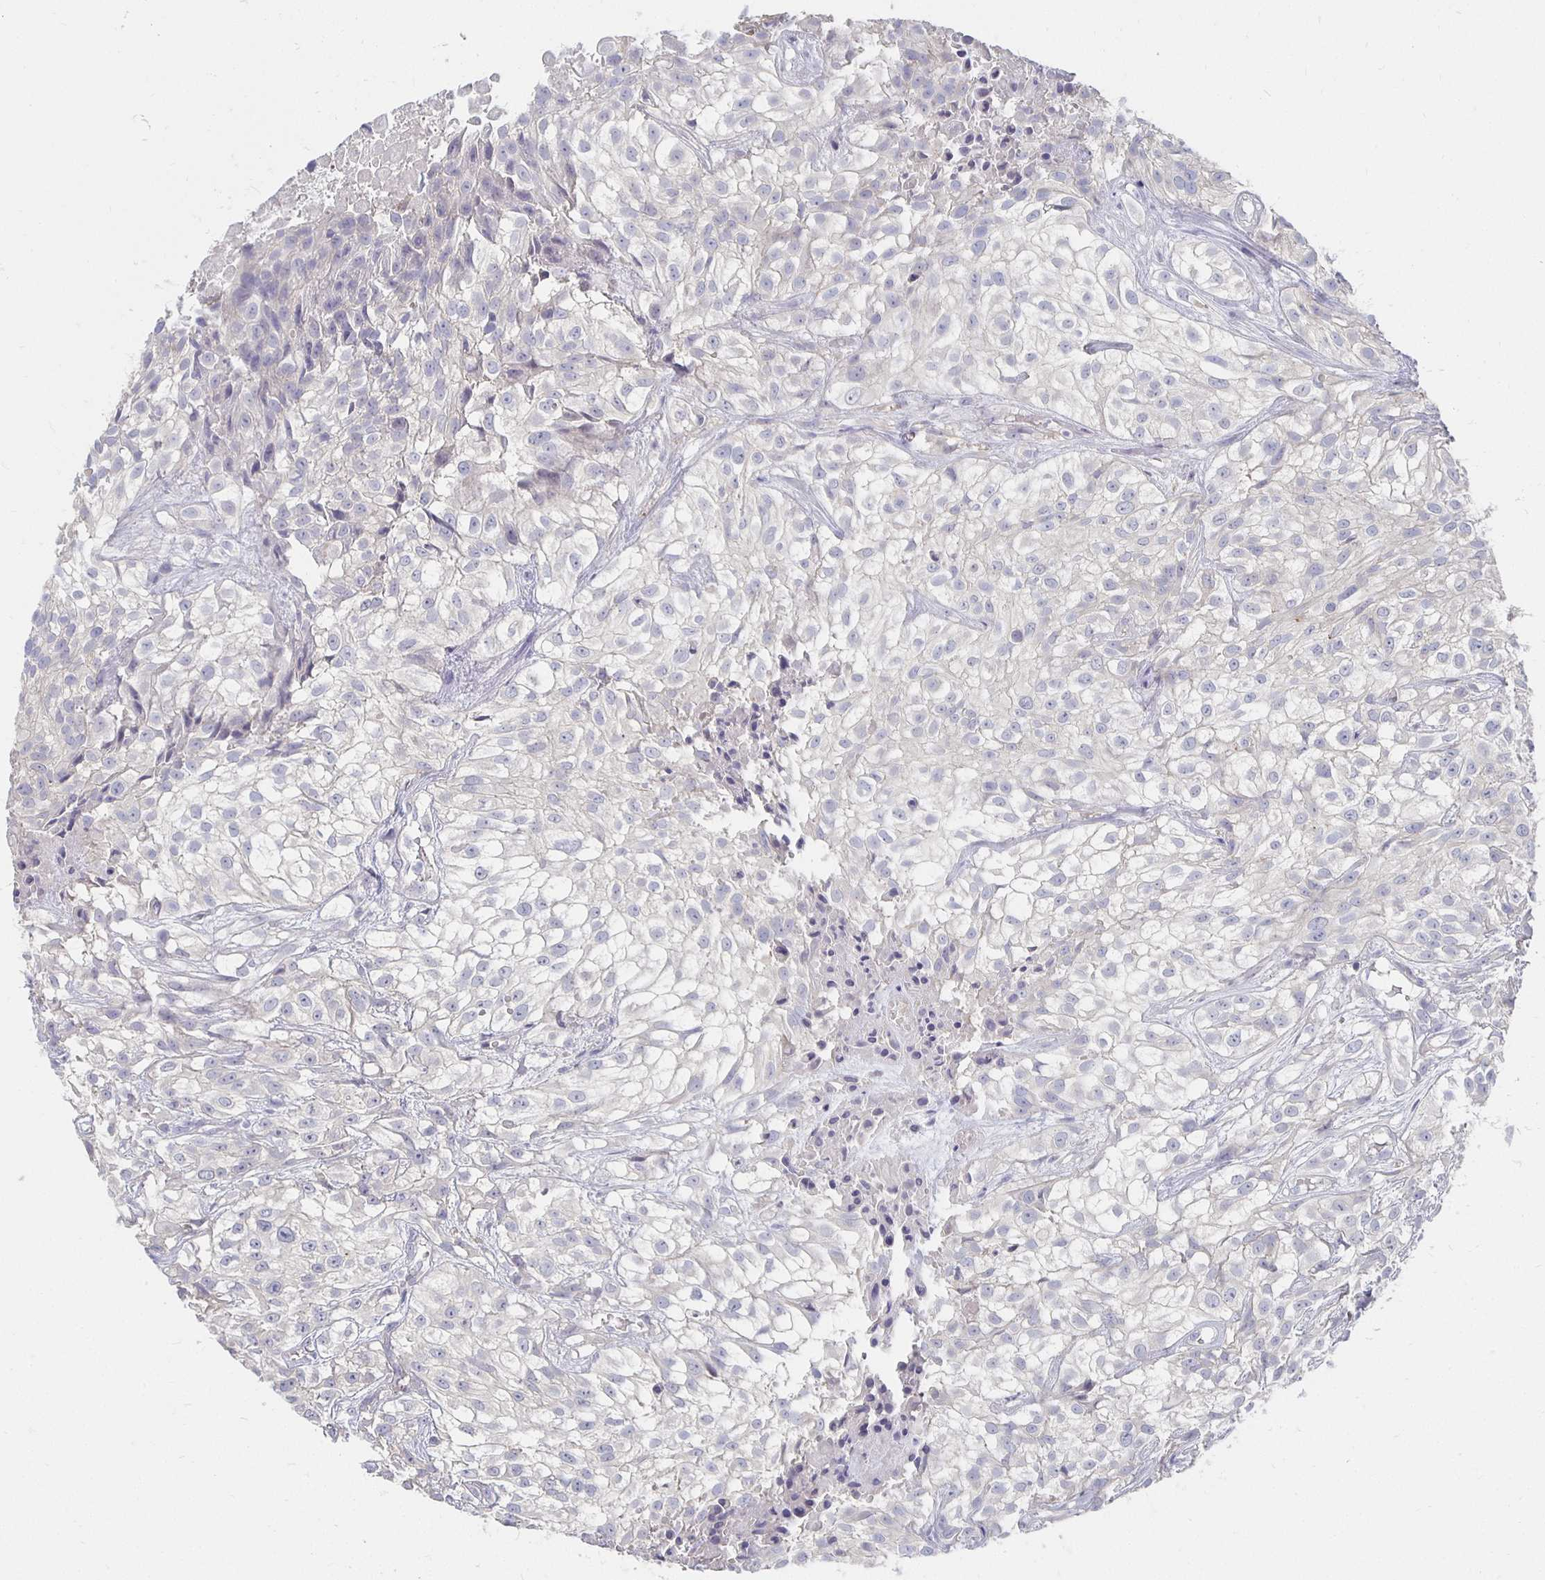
{"staining": {"intensity": "negative", "quantity": "none", "location": "none"}, "tissue": "urothelial cancer", "cell_type": "Tumor cells", "image_type": "cancer", "snomed": [{"axis": "morphology", "description": "Urothelial carcinoma, High grade"}, {"axis": "topography", "description": "Urinary bladder"}], "caption": "Protein analysis of urothelial cancer displays no significant positivity in tumor cells.", "gene": "FKRP", "patient": {"sex": "male", "age": 56}}